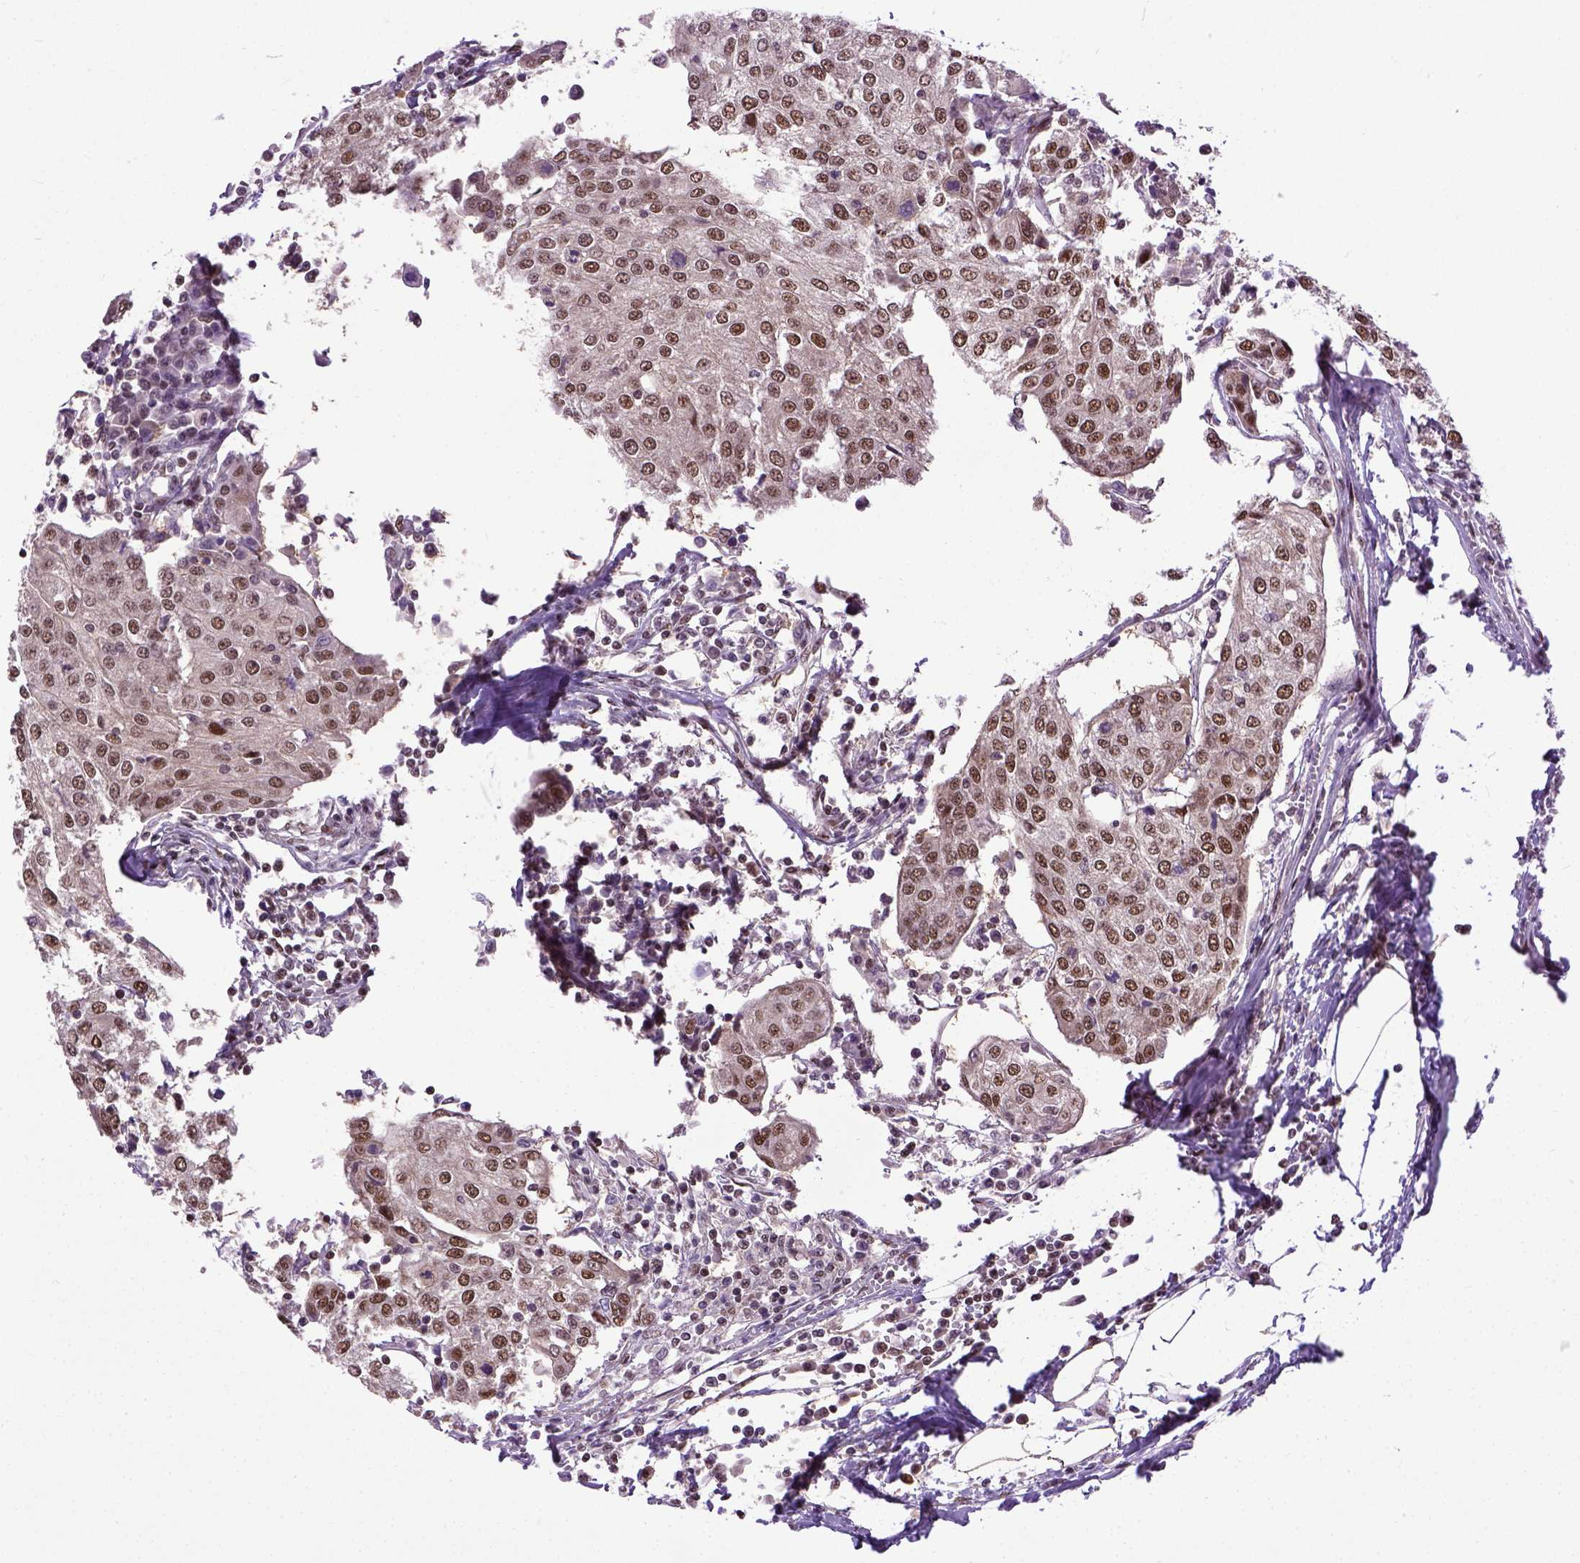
{"staining": {"intensity": "moderate", "quantity": ">75%", "location": "nuclear"}, "tissue": "urothelial cancer", "cell_type": "Tumor cells", "image_type": "cancer", "snomed": [{"axis": "morphology", "description": "Urothelial carcinoma, High grade"}, {"axis": "topography", "description": "Urinary bladder"}], "caption": "DAB (3,3'-diaminobenzidine) immunohistochemical staining of urothelial cancer shows moderate nuclear protein staining in about >75% of tumor cells. (DAB IHC, brown staining for protein, blue staining for nuclei).", "gene": "UBA3", "patient": {"sex": "female", "age": 85}}